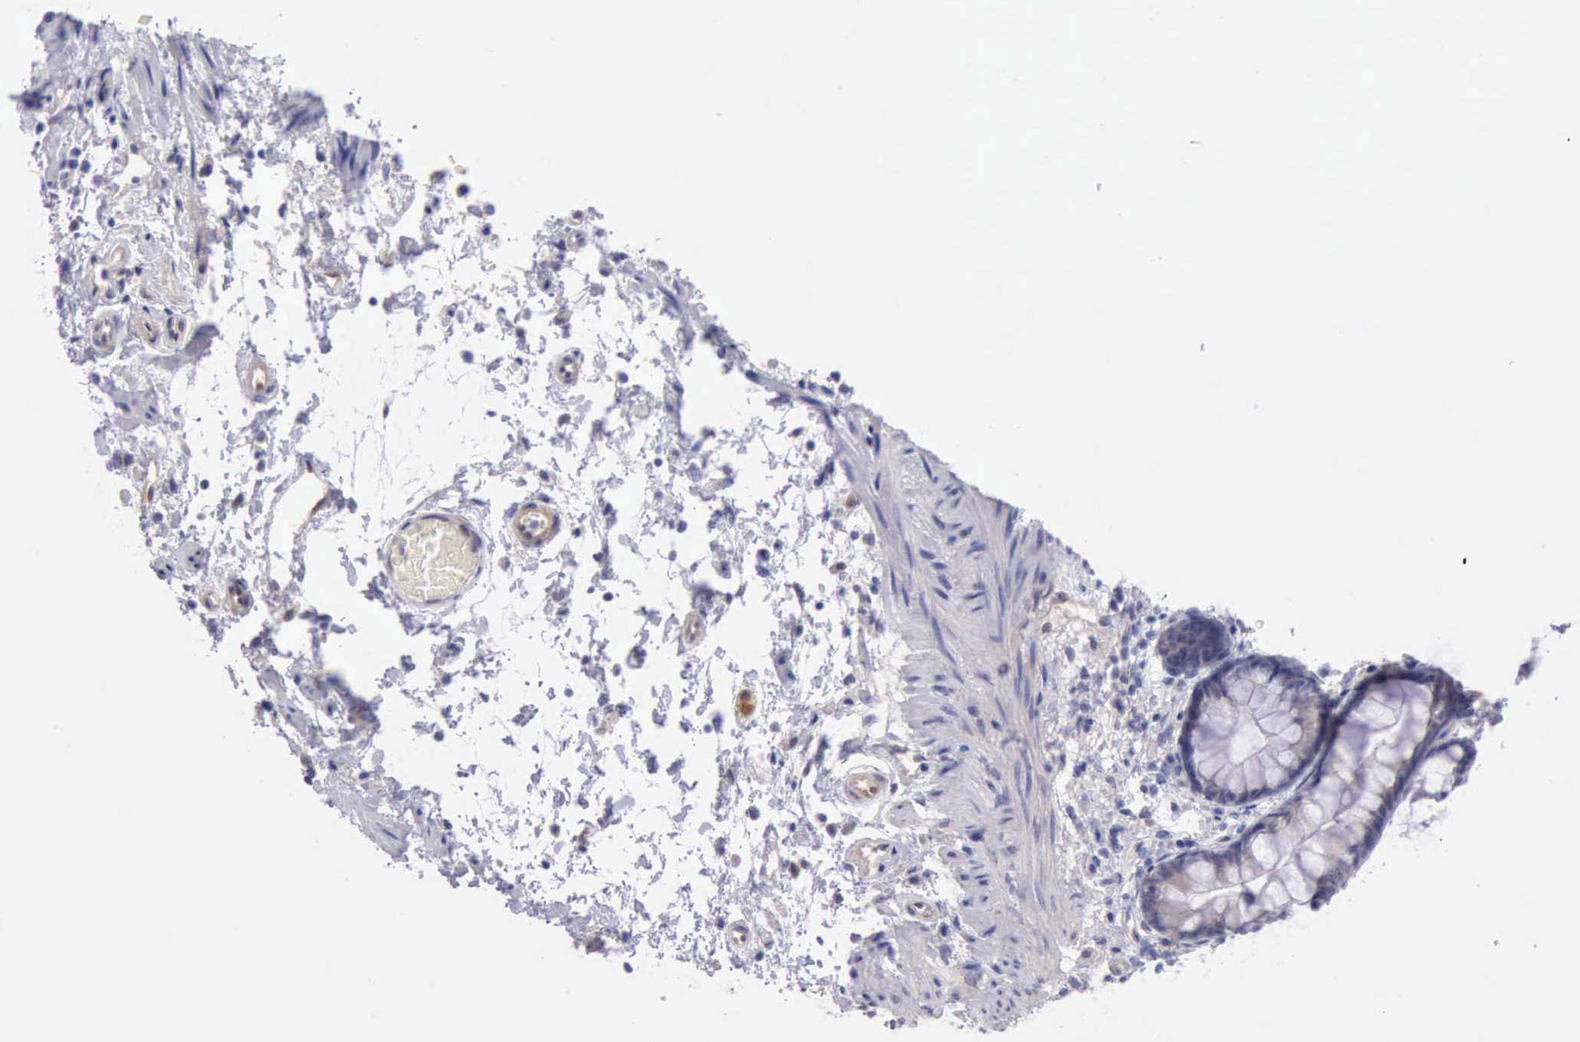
{"staining": {"intensity": "weak", "quantity": "25%-75%", "location": "cytoplasmic/membranous"}, "tissue": "rectum", "cell_type": "Glandular cells", "image_type": "normal", "snomed": [{"axis": "morphology", "description": "Normal tissue, NOS"}, {"axis": "topography", "description": "Rectum"}], "caption": "Immunohistochemistry micrograph of normal rectum: rectum stained using IHC exhibits low levels of weak protein expression localized specifically in the cytoplasmic/membranous of glandular cells, appearing as a cytoplasmic/membranous brown color.", "gene": "DNAJB7", "patient": {"sex": "male", "age": 92}}